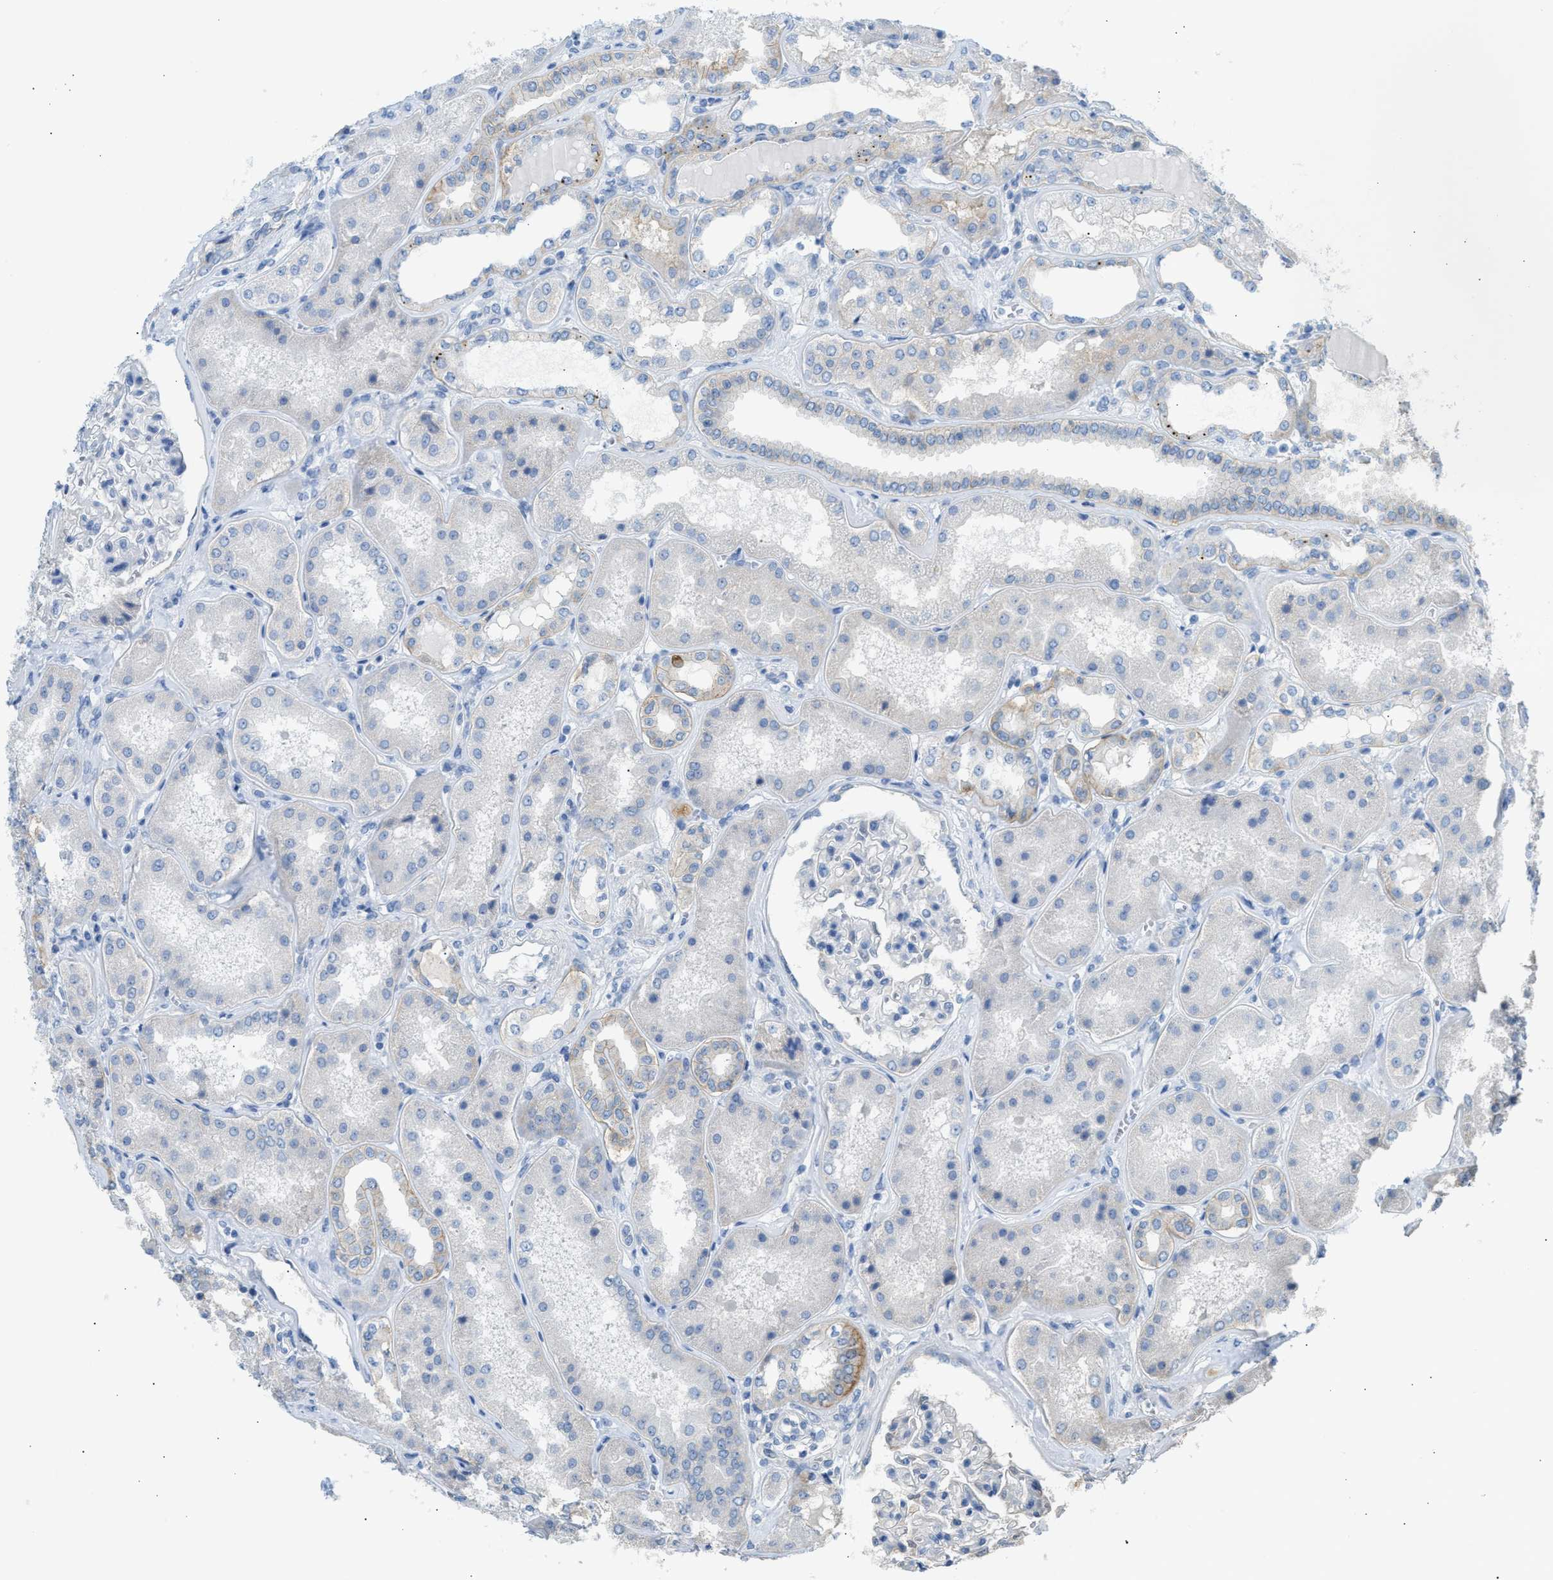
{"staining": {"intensity": "weak", "quantity": "<25%", "location": "nuclear"}, "tissue": "kidney", "cell_type": "Cells in glomeruli", "image_type": "normal", "snomed": [{"axis": "morphology", "description": "Normal tissue, NOS"}, {"axis": "topography", "description": "Kidney"}], "caption": "This is a image of immunohistochemistry staining of benign kidney, which shows no staining in cells in glomeruli.", "gene": "ERBB2", "patient": {"sex": "female", "age": 56}}